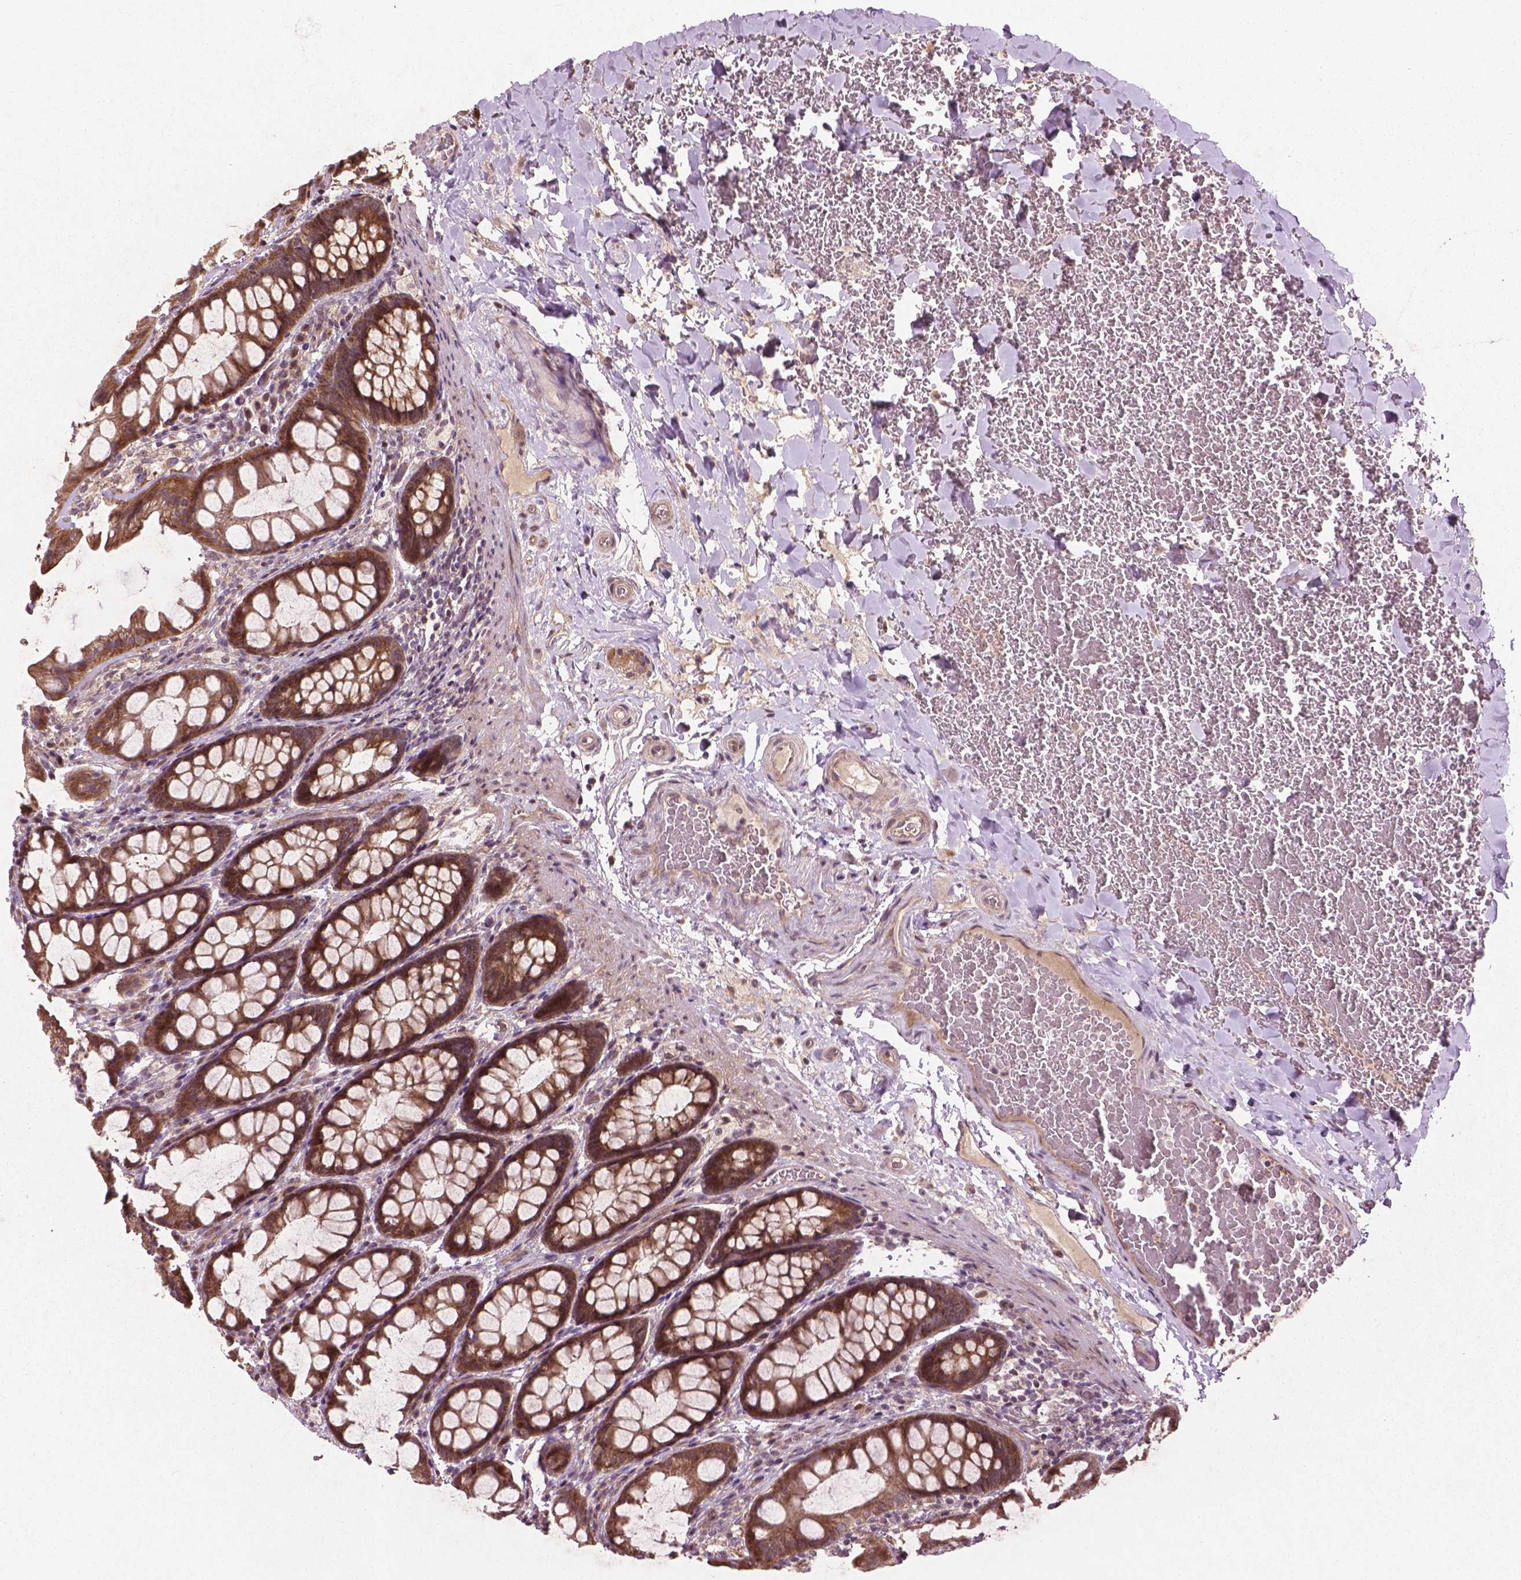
{"staining": {"intensity": "weak", "quantity": ">75%", "location": "cytoplasmic/membranous"}, "tissue": "colon", "cell_type": "Endothelial cells", "image_type": "normal", "snomed": [{"axis": "morphology", "description": "Normal tissue, NOS"}, {"axis": "topography", "description": "Colon"}], "caption": "Benign colon was stained to show a protein in brown. There is low levels of weak cytoplasmic/membranous staining in approximately >75% of endothelial cells. (DAB IHC, brown staining for protein, blue staining for nuclei).", "gene": "B3GALNT2", "patient": {"sex": "male", "age": 47}}